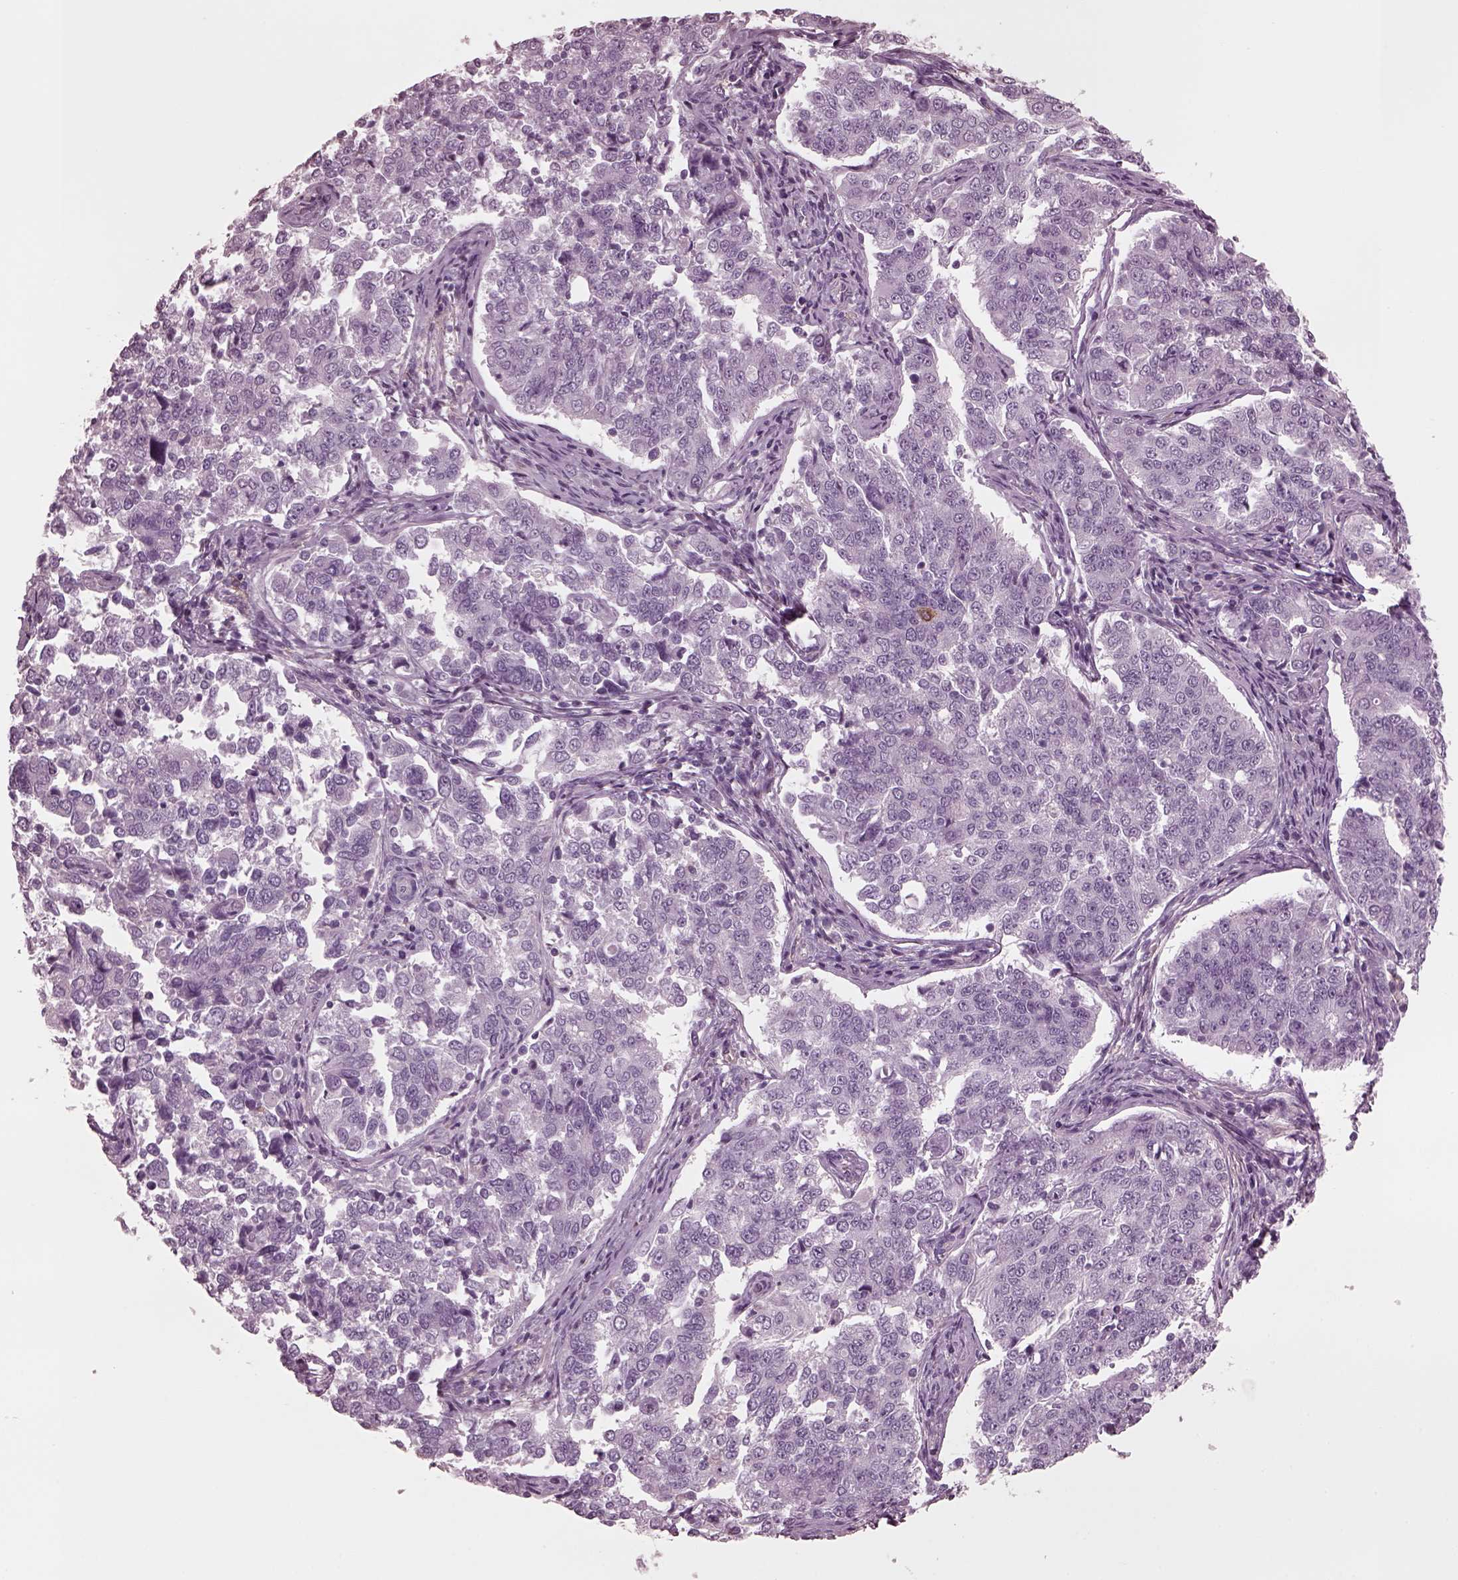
{"staining": {"intensity": "negative", "quantity": "none", "location": "none"}, "tissue": "endometrial cancer", "cell_type": "Tumor cells", "image_type": "cancer", "snomed": [{"axis": "morphology", "description": "Adenocarcinoma, NOS"}, {"axis": "topography", "description": "Endometrium"}], "caption": "Immunohistochemical staining of human endometrial cancer (adenocarcinoma) reveals no significant staining in tumor cells. (DAB immunohistochemistry (IHC) with hematoxylin counter stain).", "gene": "CGA", "patient": {"sex": "female", "age": 43}}